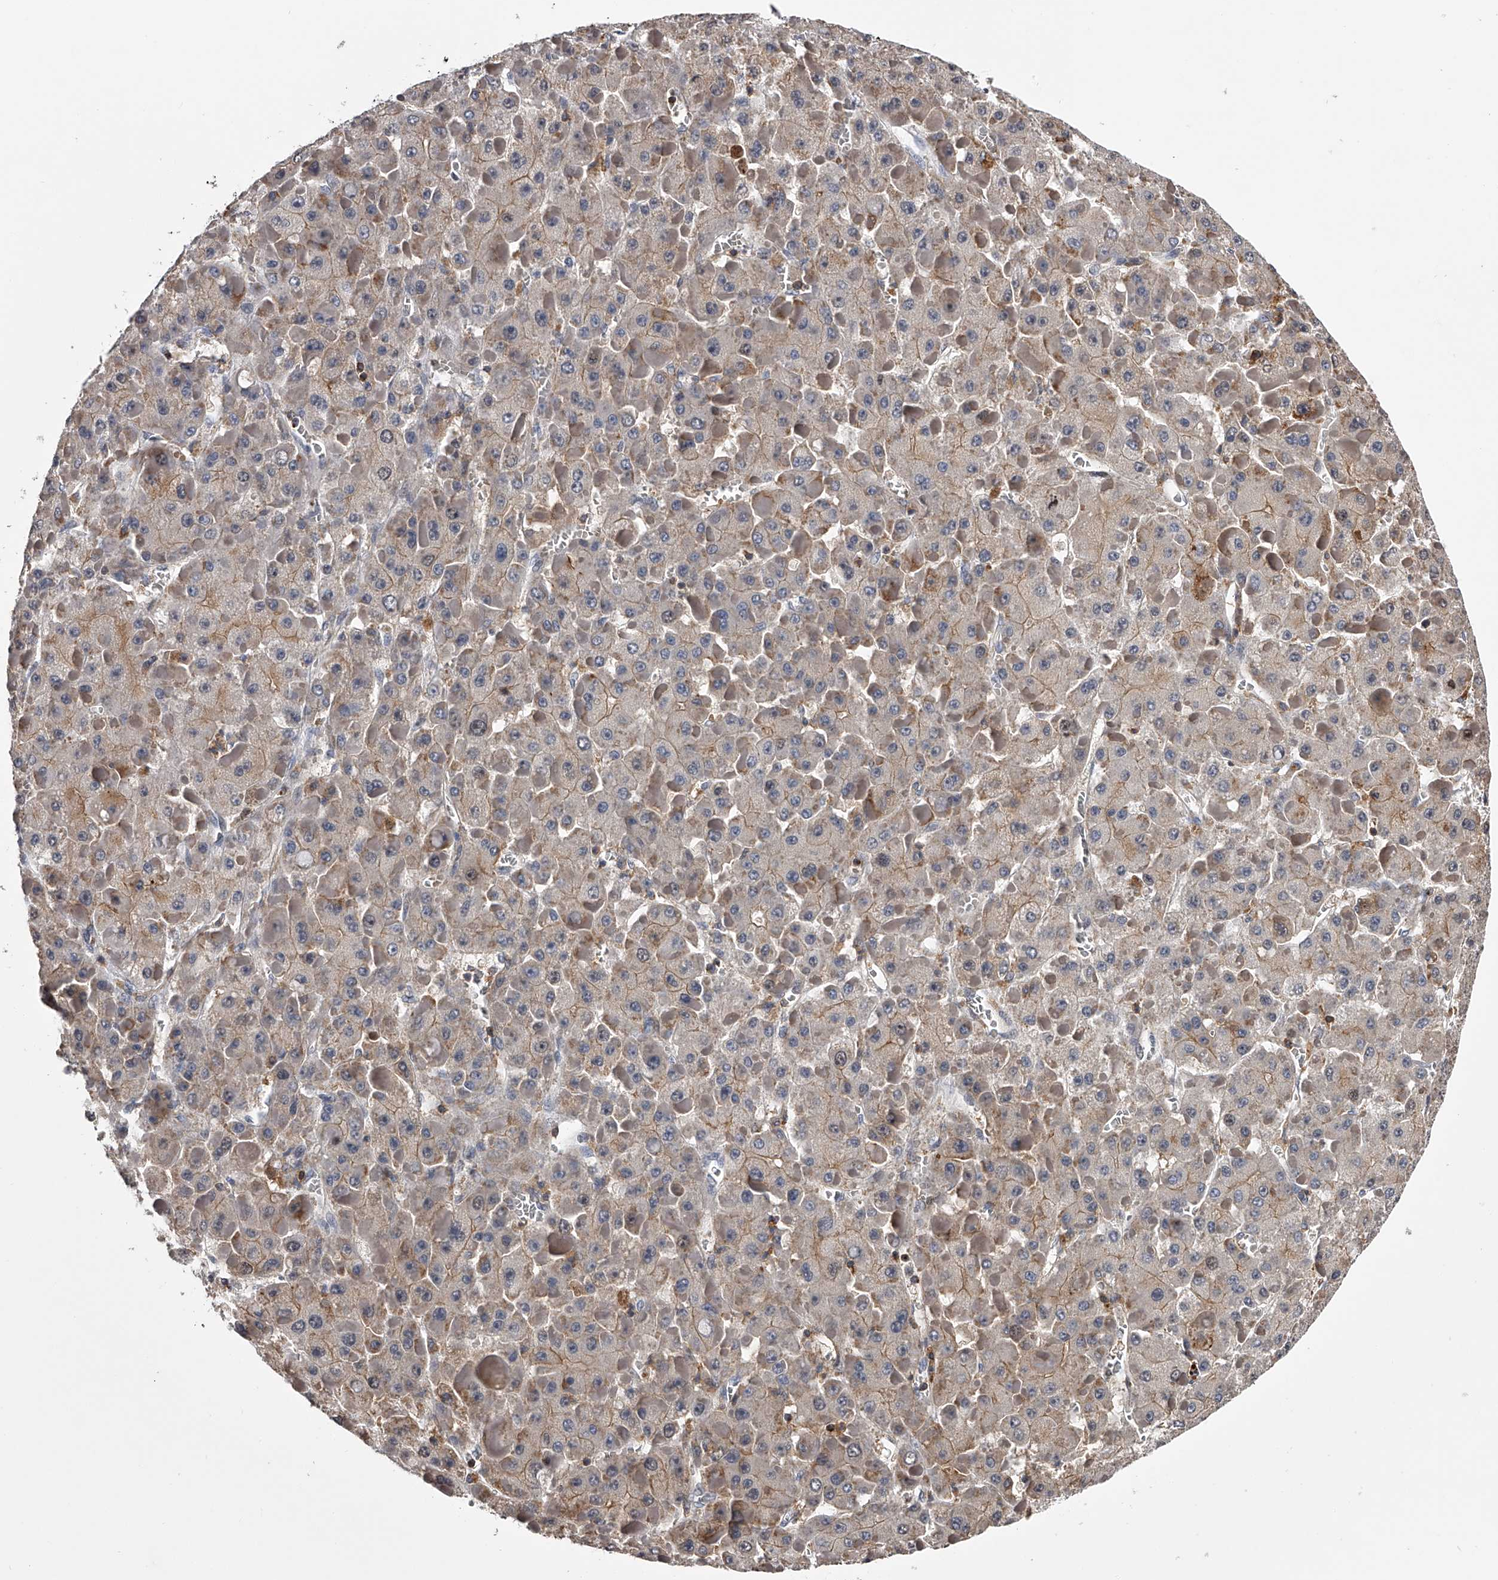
{"staining": {"intensity": "weak", "quantity": "25%-75%", "location": "cytoplasmic/membranous"}, "tissue": "liver cancer", "cell_type": "Tumor cells", "image_type": "cancer", "snomed": [{"axis": "morphology", "description": "Carcinoma, Hepatocellular, NOS"}, {"axis": "topography", "description": "Liver"}], "caption": "This is an image of immunohistochemistry (IHC) staining of liver cancer (hepatocellular carcinoma), which shows weak staining in the cytoplasmic/membranous of tumor cells.", "gene": "PAN3", "patient": {"sex": "female", "age": 73}}